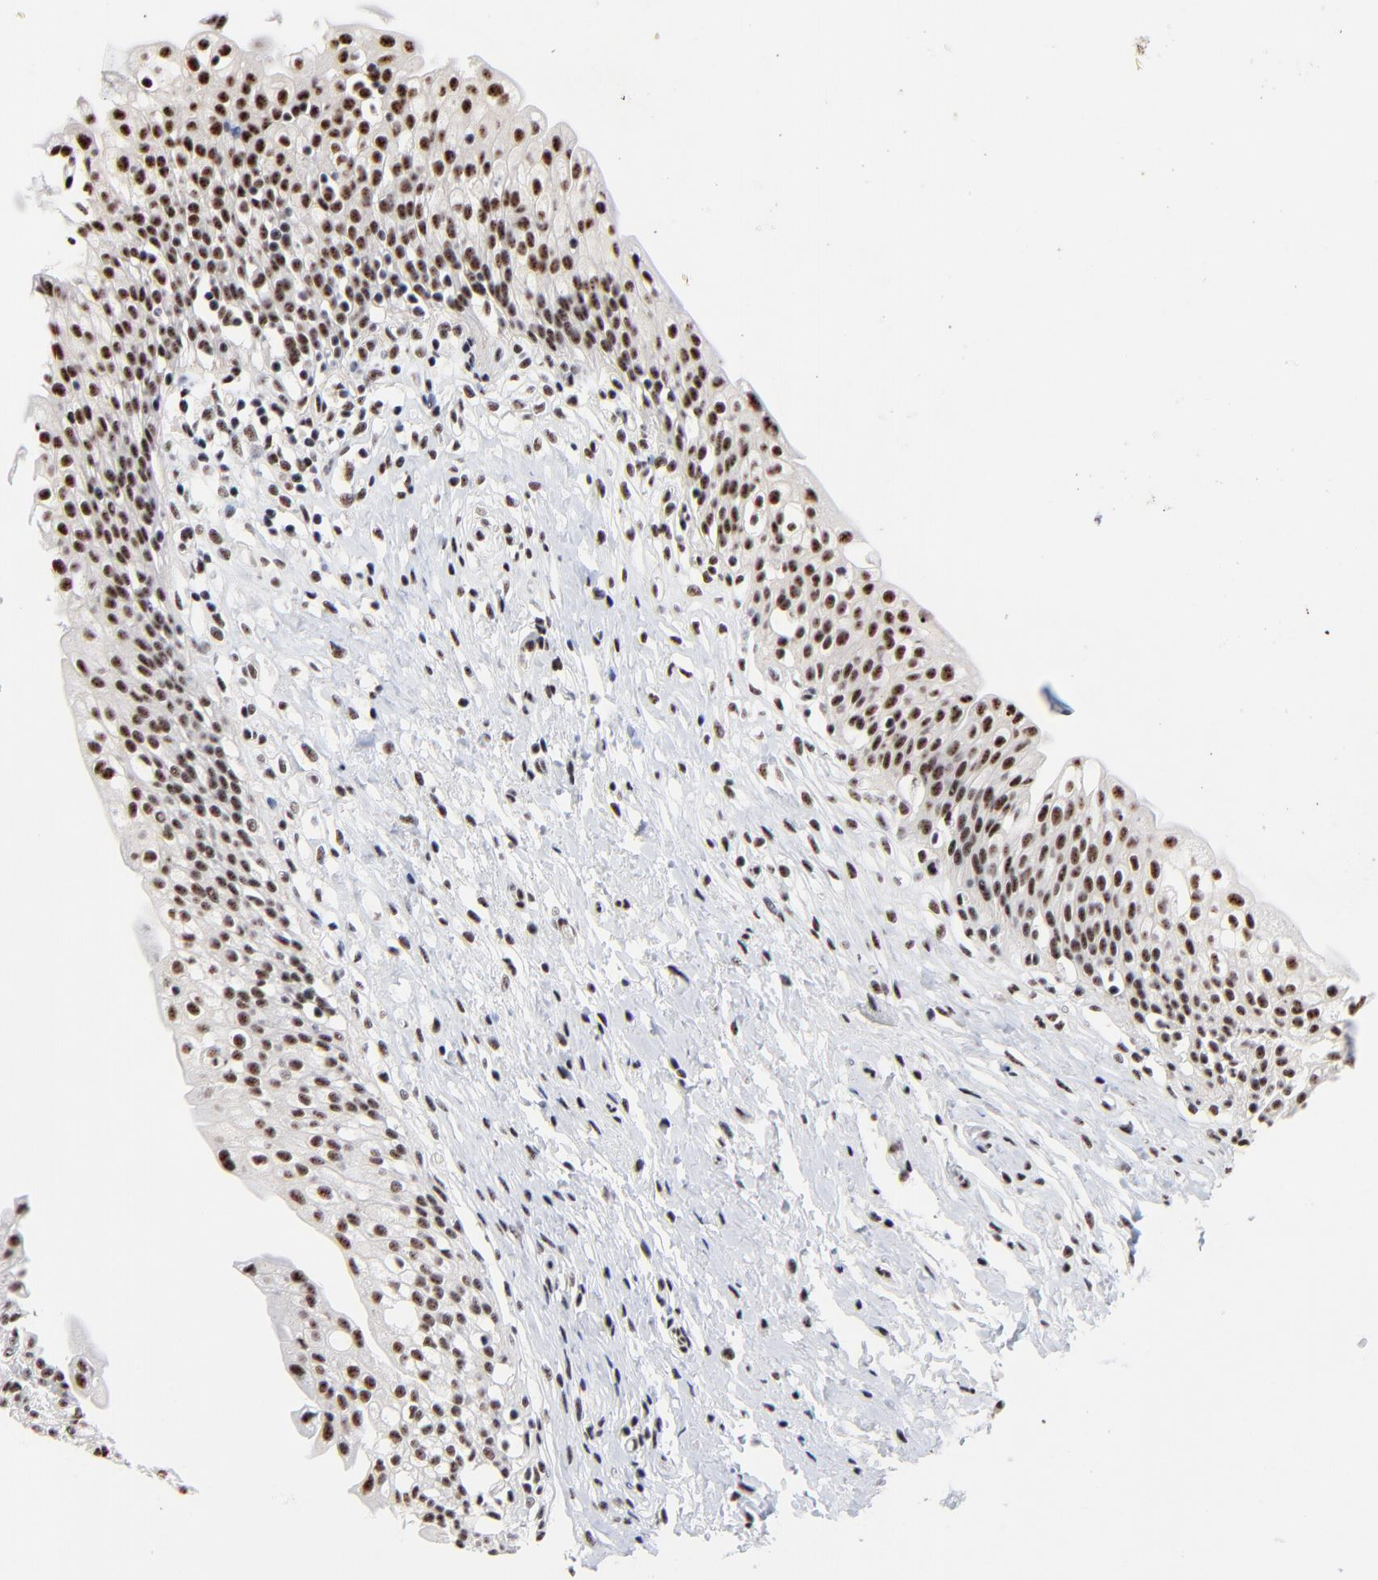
{"staining": {"intensity": "moderate", "quantity": ">75%", "location": "nuclear"}, "tissue": "urinary bladder", "cell_type": "Urothelial cells", "image_type": "normal", "snomed": [{"axis": "morphology", "description": "Normal tissue, NOS"}, {"axis": "topography", "description": "Urinary bladder"}], "caption": "Moderate nuclear protein positivity is identified in approximately >75% of urothelial cells in urinary bladder.", "gene": "MBD4", "patient": {"sex": "female", "age": 80}}